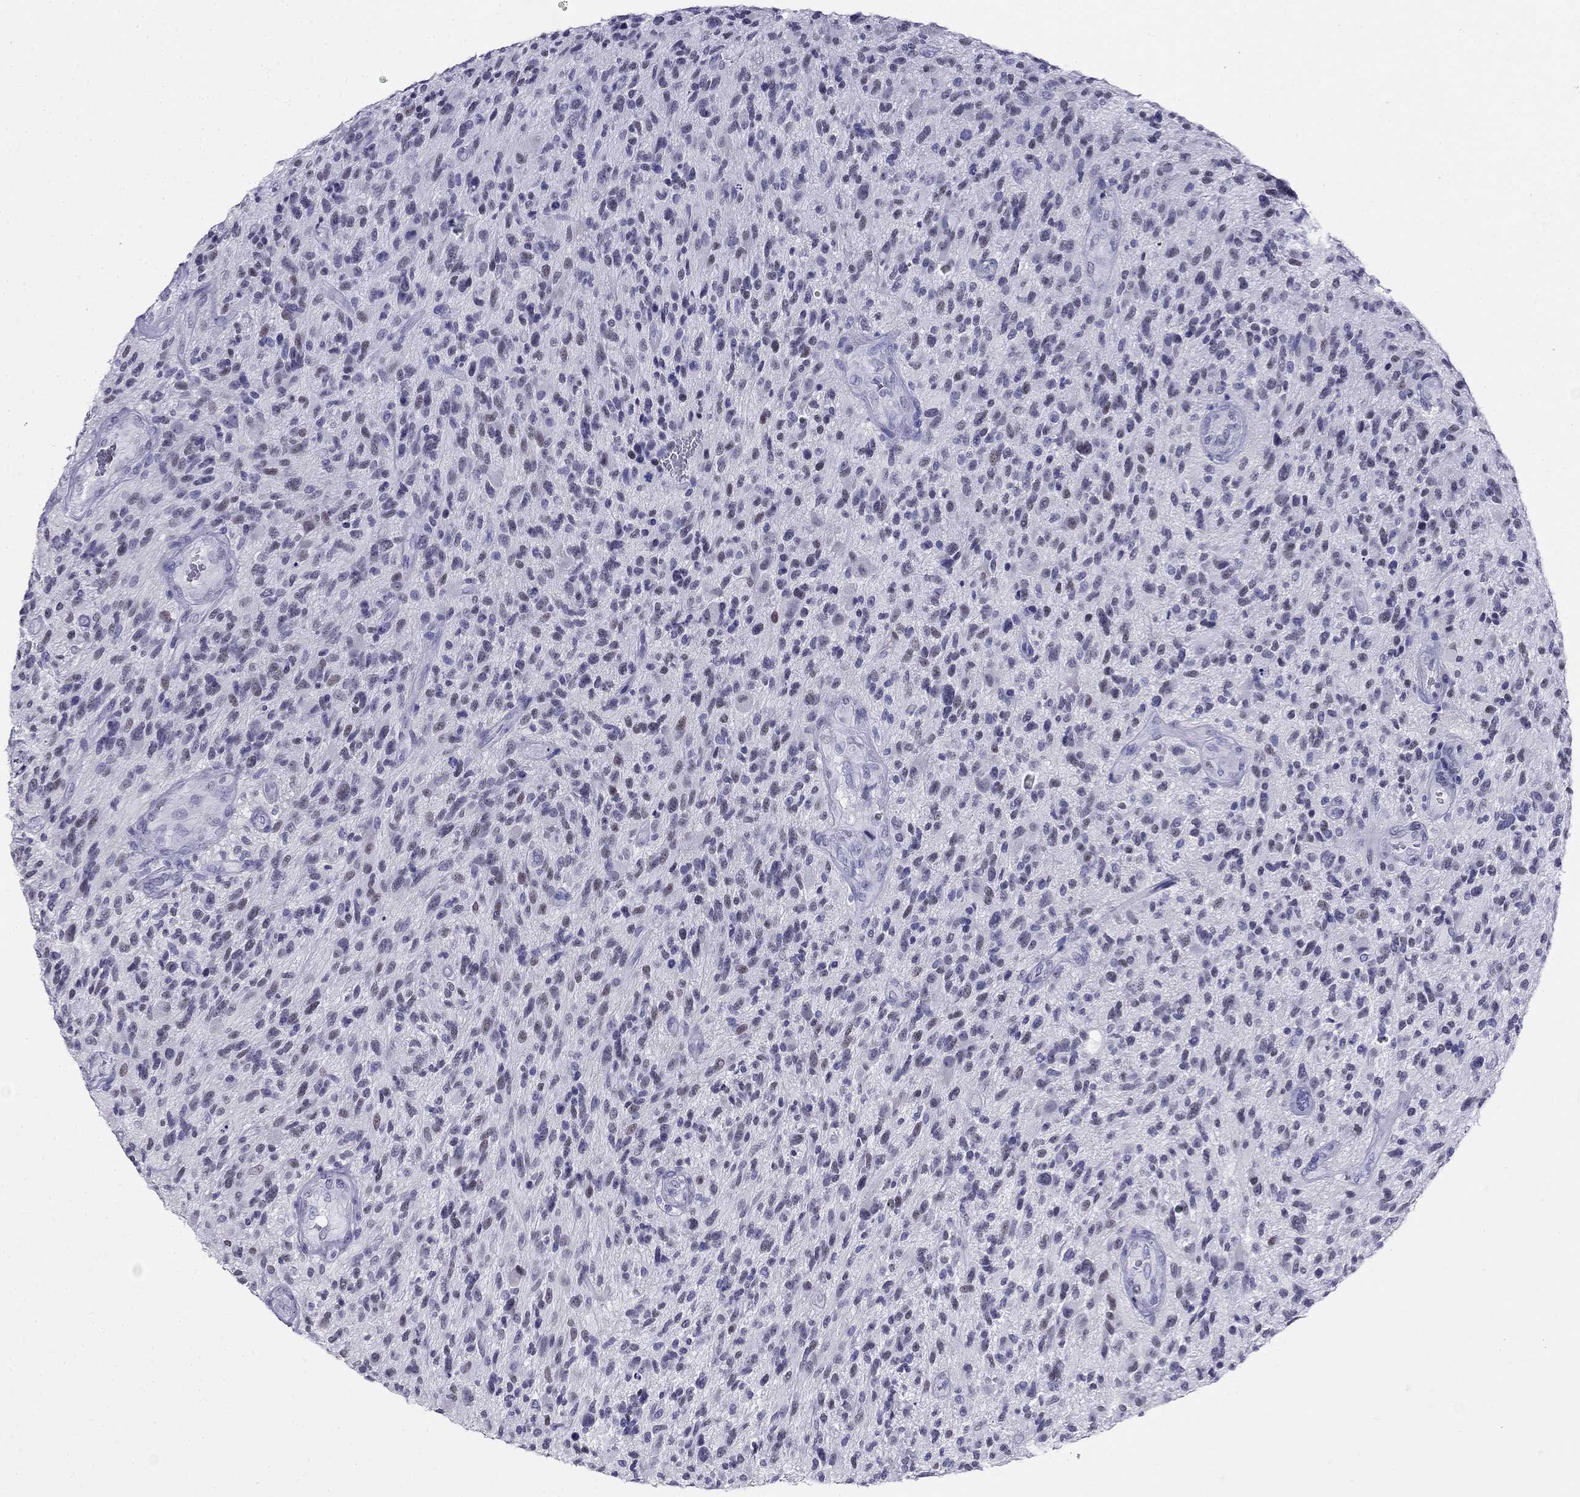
{"staining": {"intensity": "negative", "quantity": "none", "location": "none"}, "tissue": "glioma", "cell_type": "Tumor cells", "image_type": "cancer", "snomed": [{"axis": "morphology", "description": "Glioma, malignant, High grade"}, {"axis": "topography", "description": "Brain"}], "caption": "Immunohistochemical staining of high-grade glioma (malignant) reveals no significant positivity in tumor cells. (Brightfield microscopy of DAB (3,3'-diaminobenzidine) immunohistochemistry (IHC) at high magnification).", "gene": "PPP1R36", "patient": {"sex": "male", "age": 47}}